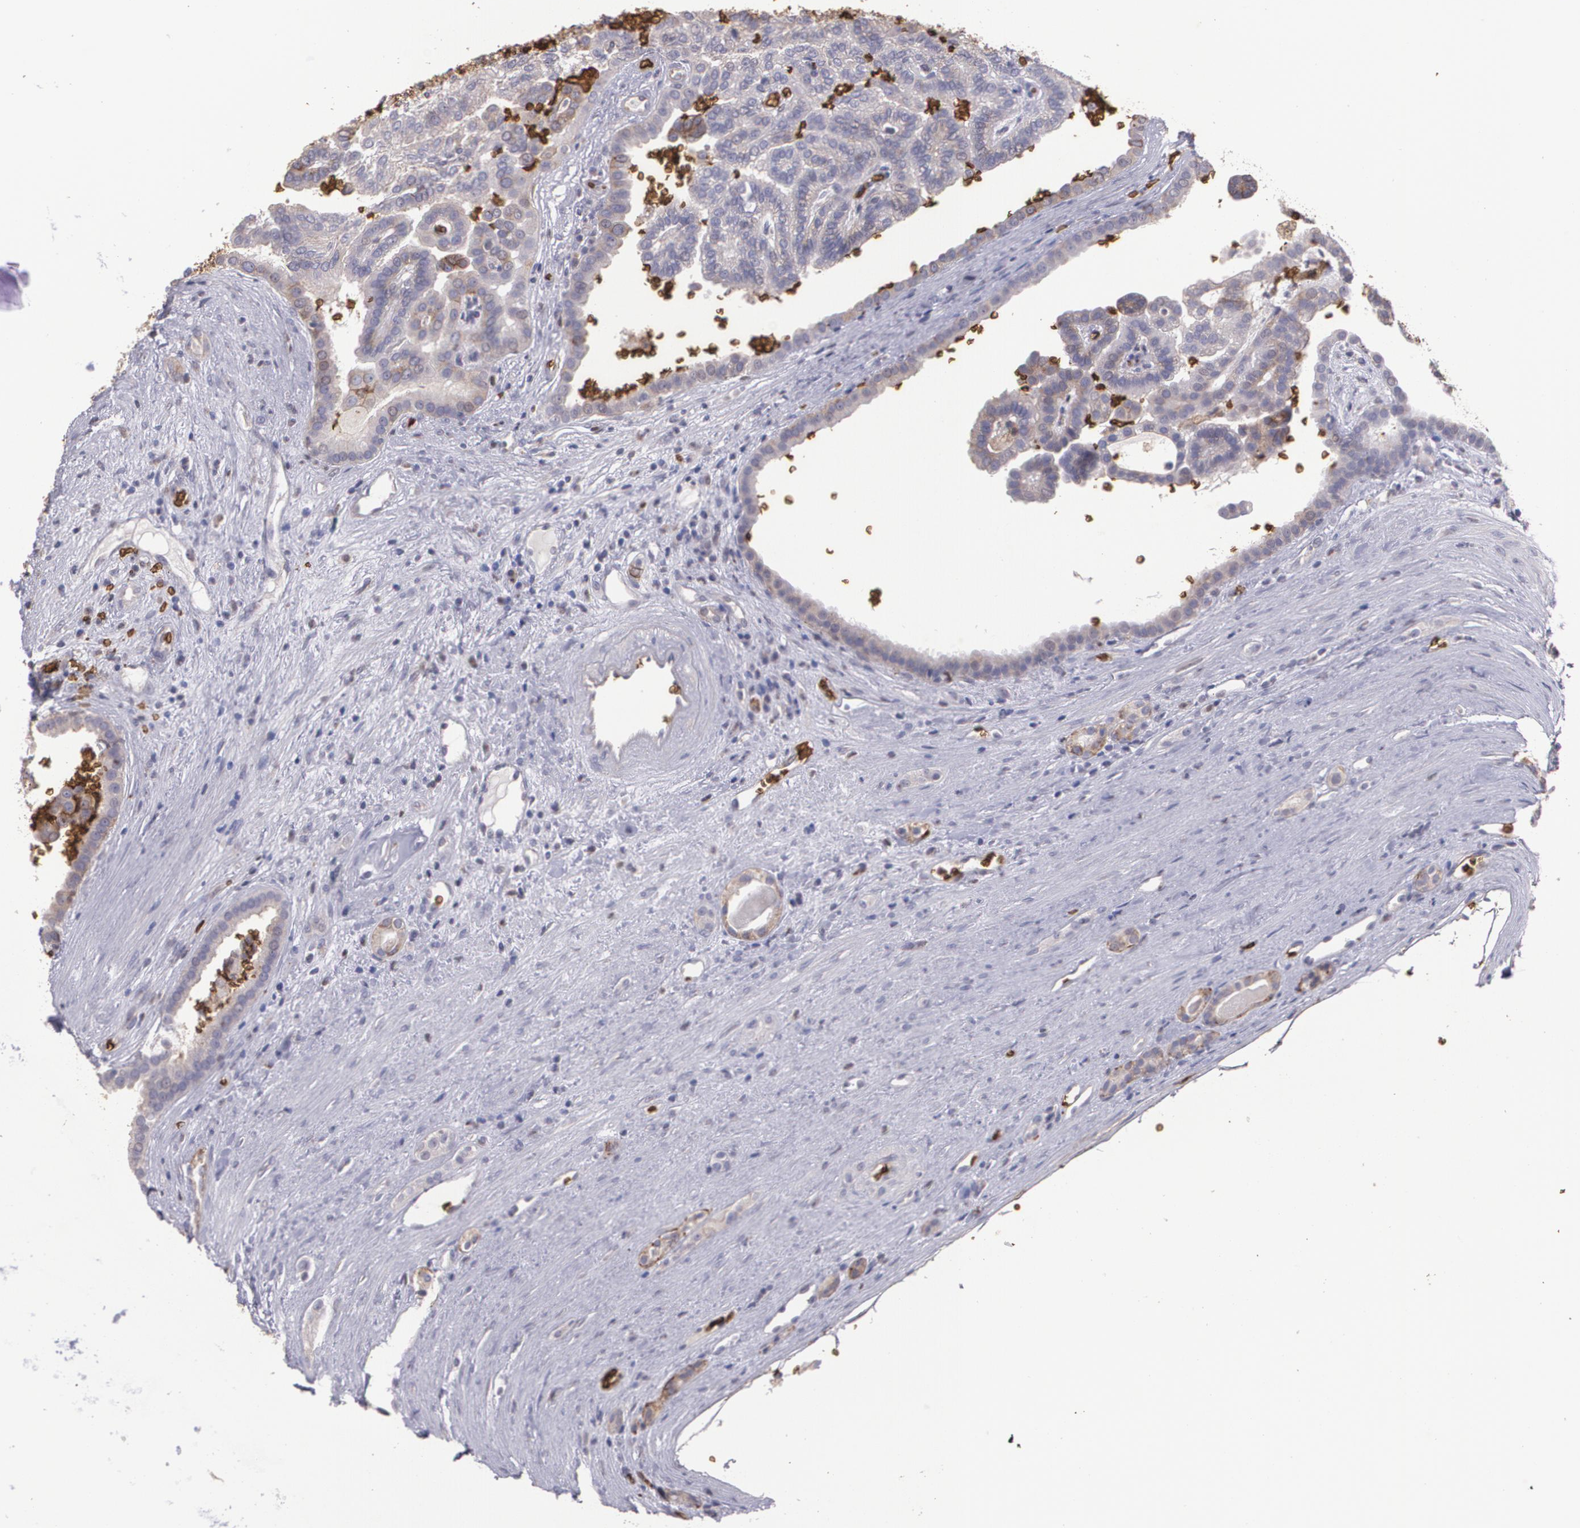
{"staining": {"intensity": "moderate", "quantity": "<25%", "location": "cytoplasmic/membranous"}, "tissue": "renal cancer", "cell_type": "Tumor cells", "image_type": "cancer", "snomed": [{"axis": "morphology", "description": "Adenocarcinoma, NOS"}, {"axis": "topography", "description": "Kidney"}], "caption": "About <25% of tumor cells in adenocarcinoma (renal) exhibit moderate cytoplasmic/membranous protein staining as visualized by brown immunohistochemical staining.", "gene": "SLC2A1", "patient": {"sex": "male", "age": 61}}